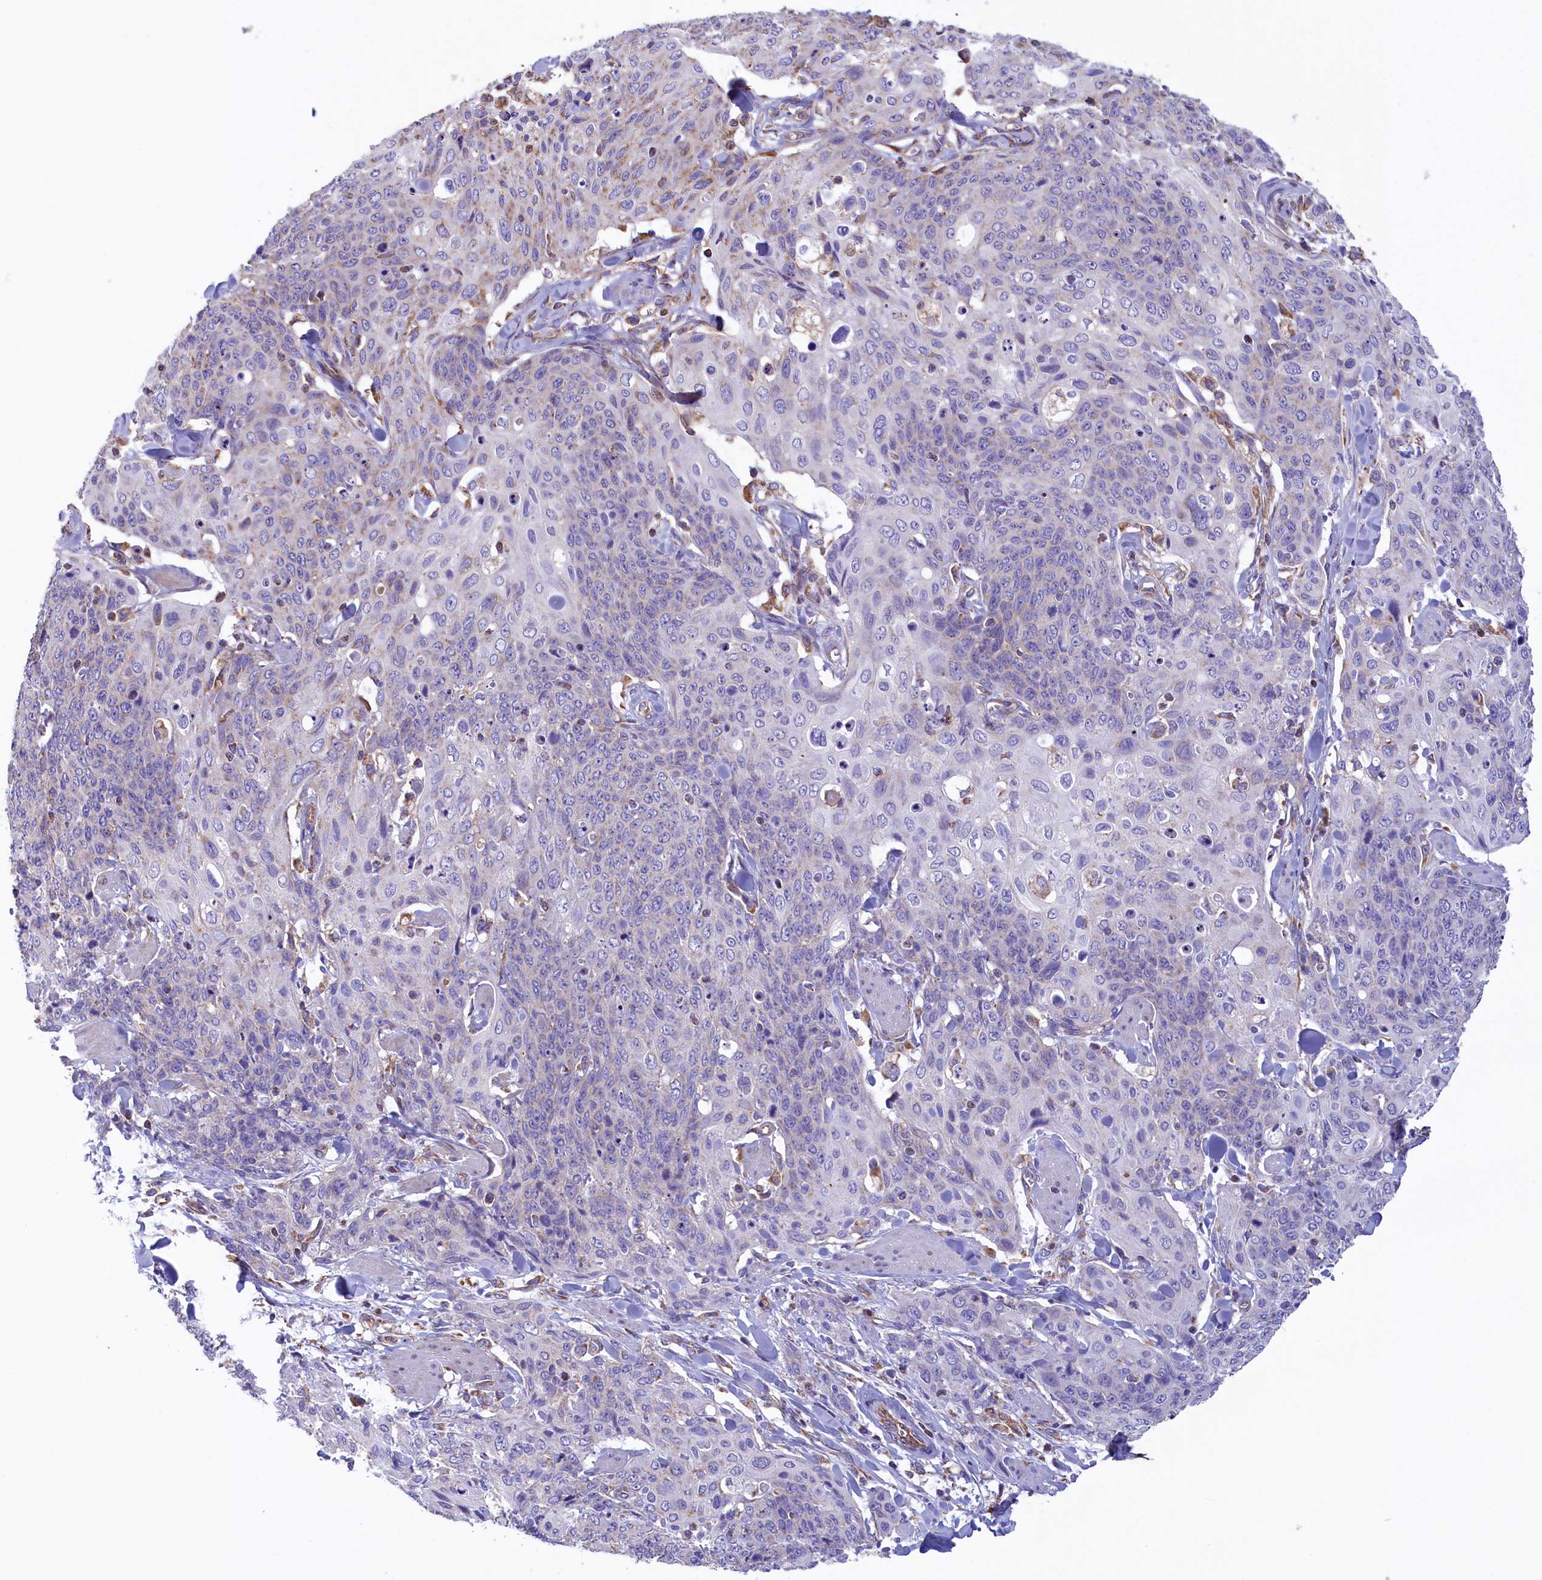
{"staining": {"intensity": "negative", "quantity": "none", "location": "none"}, "tissue": "skin cancer", "cell_type": "Tumor cells", "image_type": "cancer", "snomed": [{"axis": "morphology", "description": "Squamous cell carcinoma, NOS"}, {"axis": "topography", "description": "Skin"}, {"axis": "topography", "description": "Vulva"}], "caption": "DAB immunohistochemical staining of squamous cell carcinoma (skin) shows no significant positivity in tumor cells.", "gene": "GATB", "patient": {"sex": "female", "age": 85}}